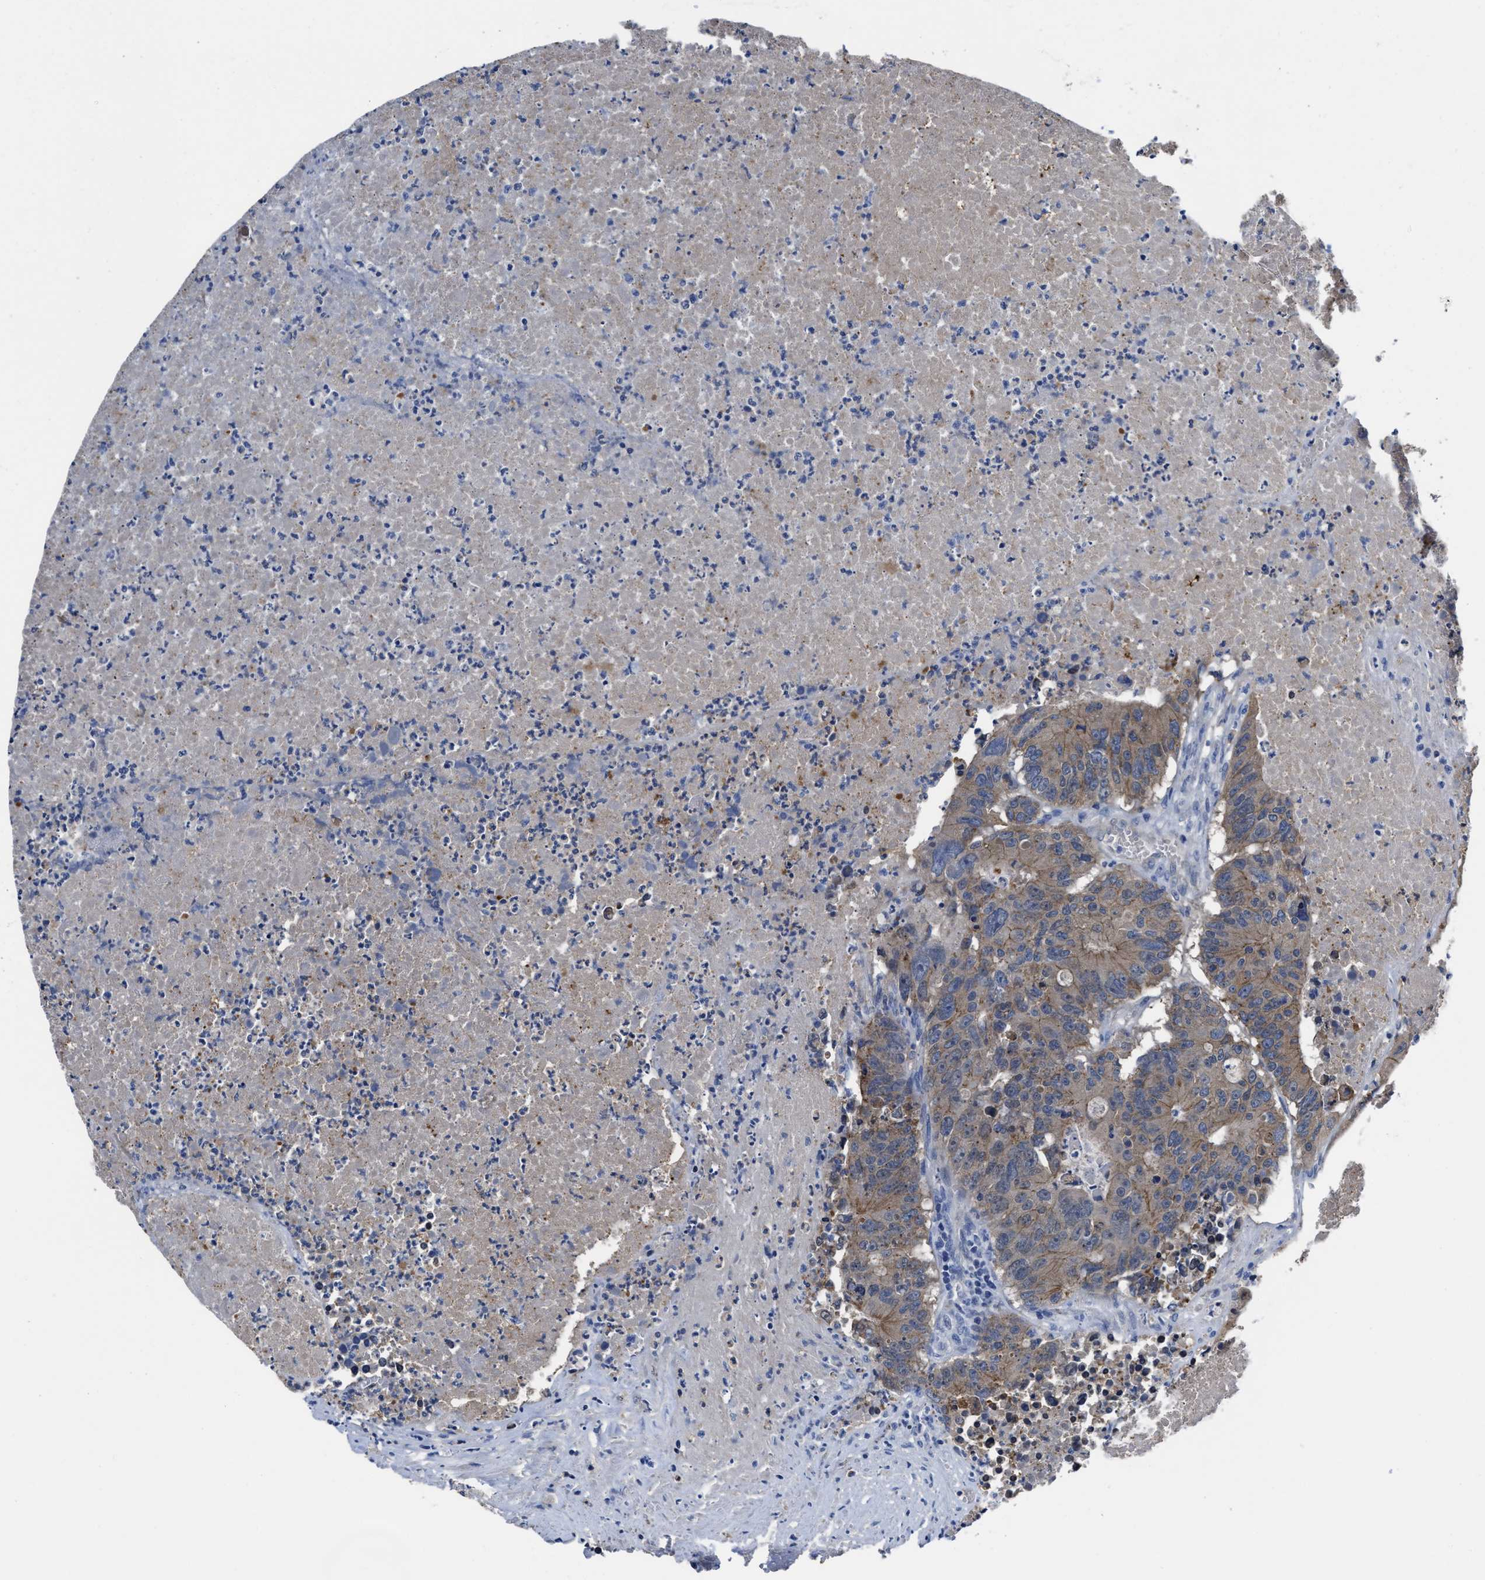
{"staining": {"intensity": "weak", "quantity": ">75%", "location": "cytoplasmic/membranous"}, "tissue": "colorectal cancer", "cell_type": "Tumor cells", "image_type": "cancer", "snomed": [{"axis": "morphology", "description": "Adenocarcinoma, NOS"}, {"axis": "topography", "description": "Colon"}], "caption": "Colorectal cancer stained for a protein displays weak cytoplasmic/membranous positivity in tumor cells. (DAB IHC, brown staining for protein, blue staining for nuclei).", "gene": "GHITM", "patient": {"sex": "male", "age": 87}}